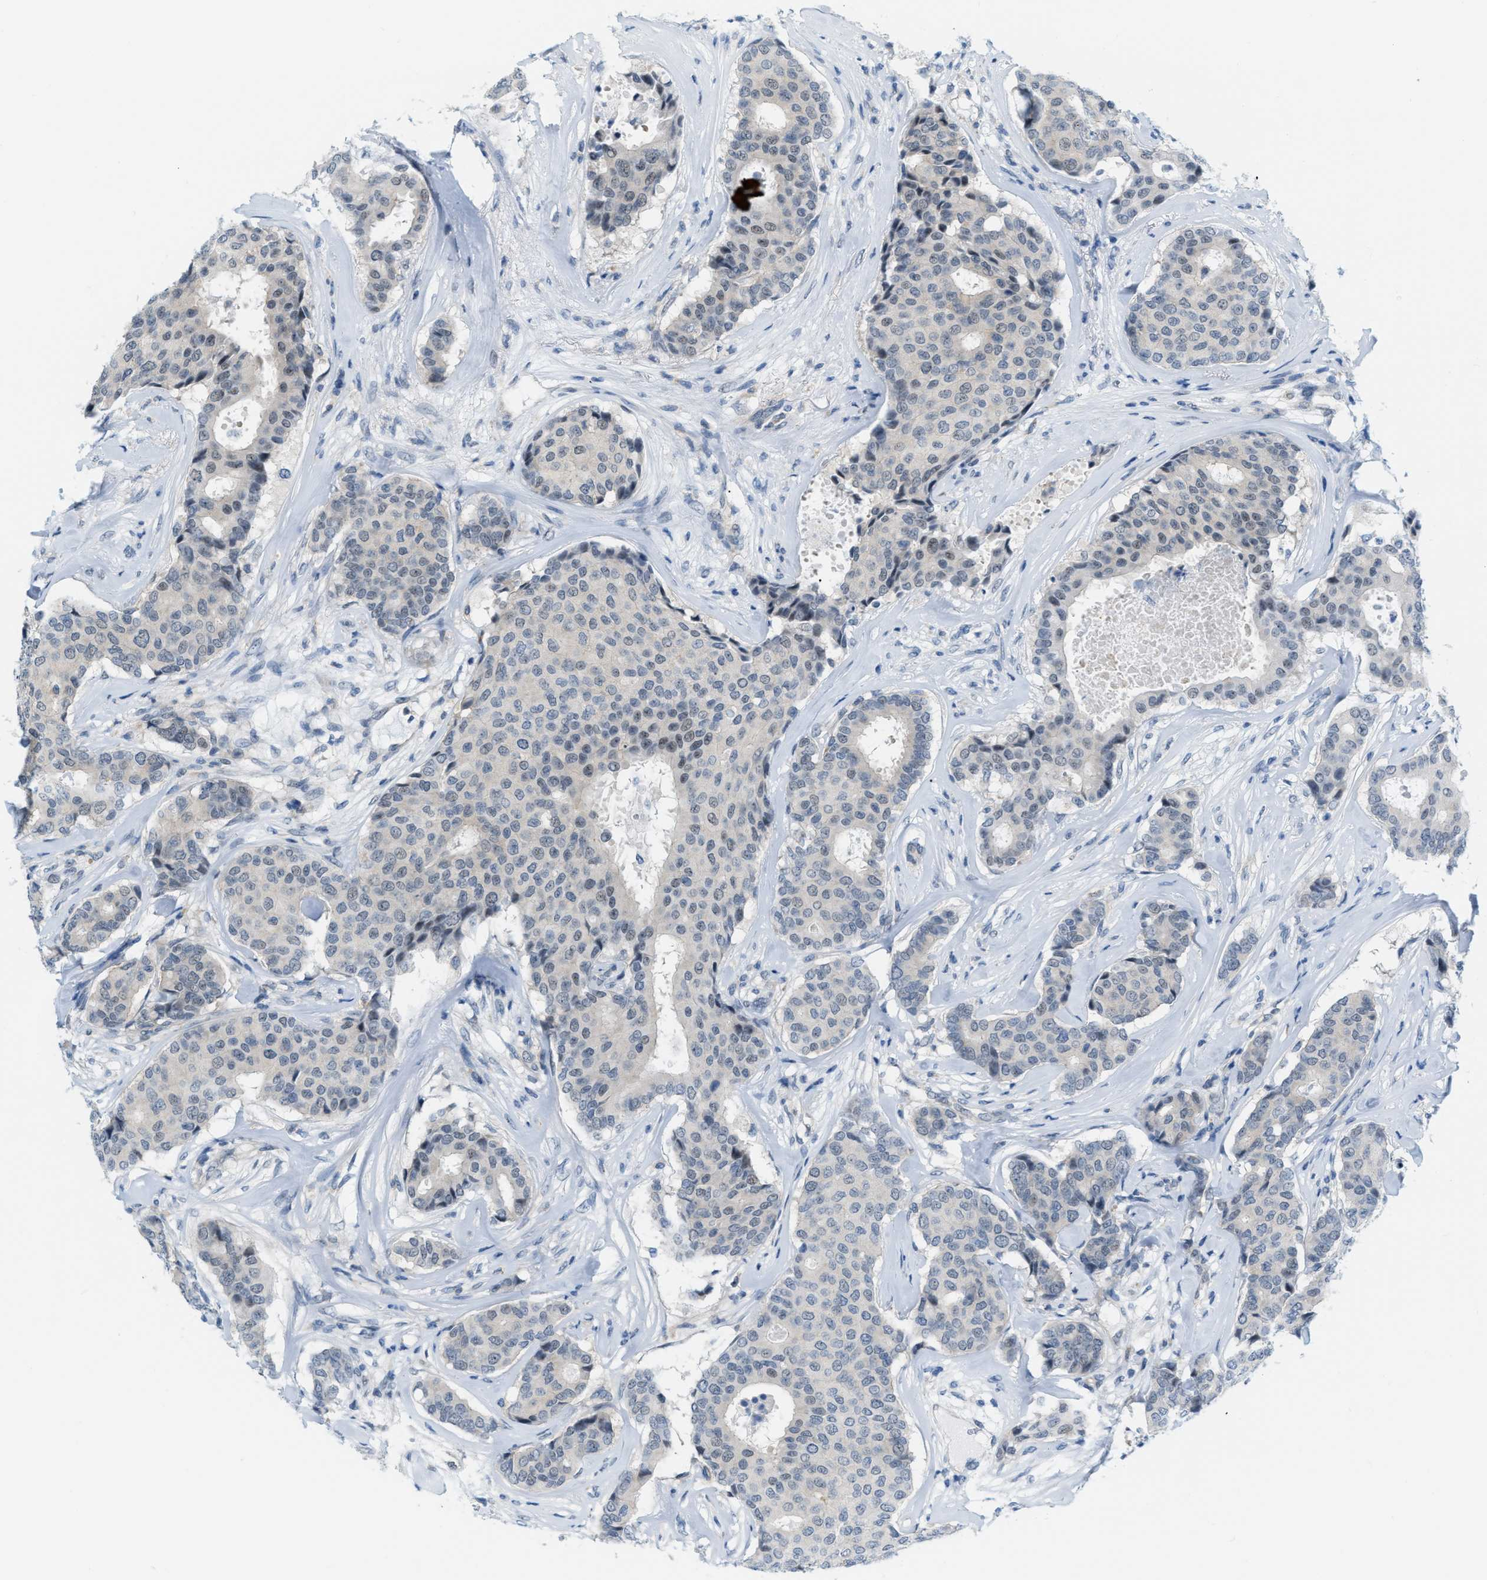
{"staining": {"intensity": "negative", "quantity": "none", "location": "none"}, "tissue": "breast cancer", "cell_type": "Tumor cells", "image_type": "cancer", "snomed": [{"axis": "morphology", "description": "Duct carcinoma"}, {"axis": "topography", "description": "Breast"}], "caption": "An IHC photomicrograph of breast invasive ductal carcinoma is shown. There is no staining in tumor cells of breast invasive ductal carcinoma.", "gene": "PHRF1", "patient": {"sex": "female", "age": 75}}